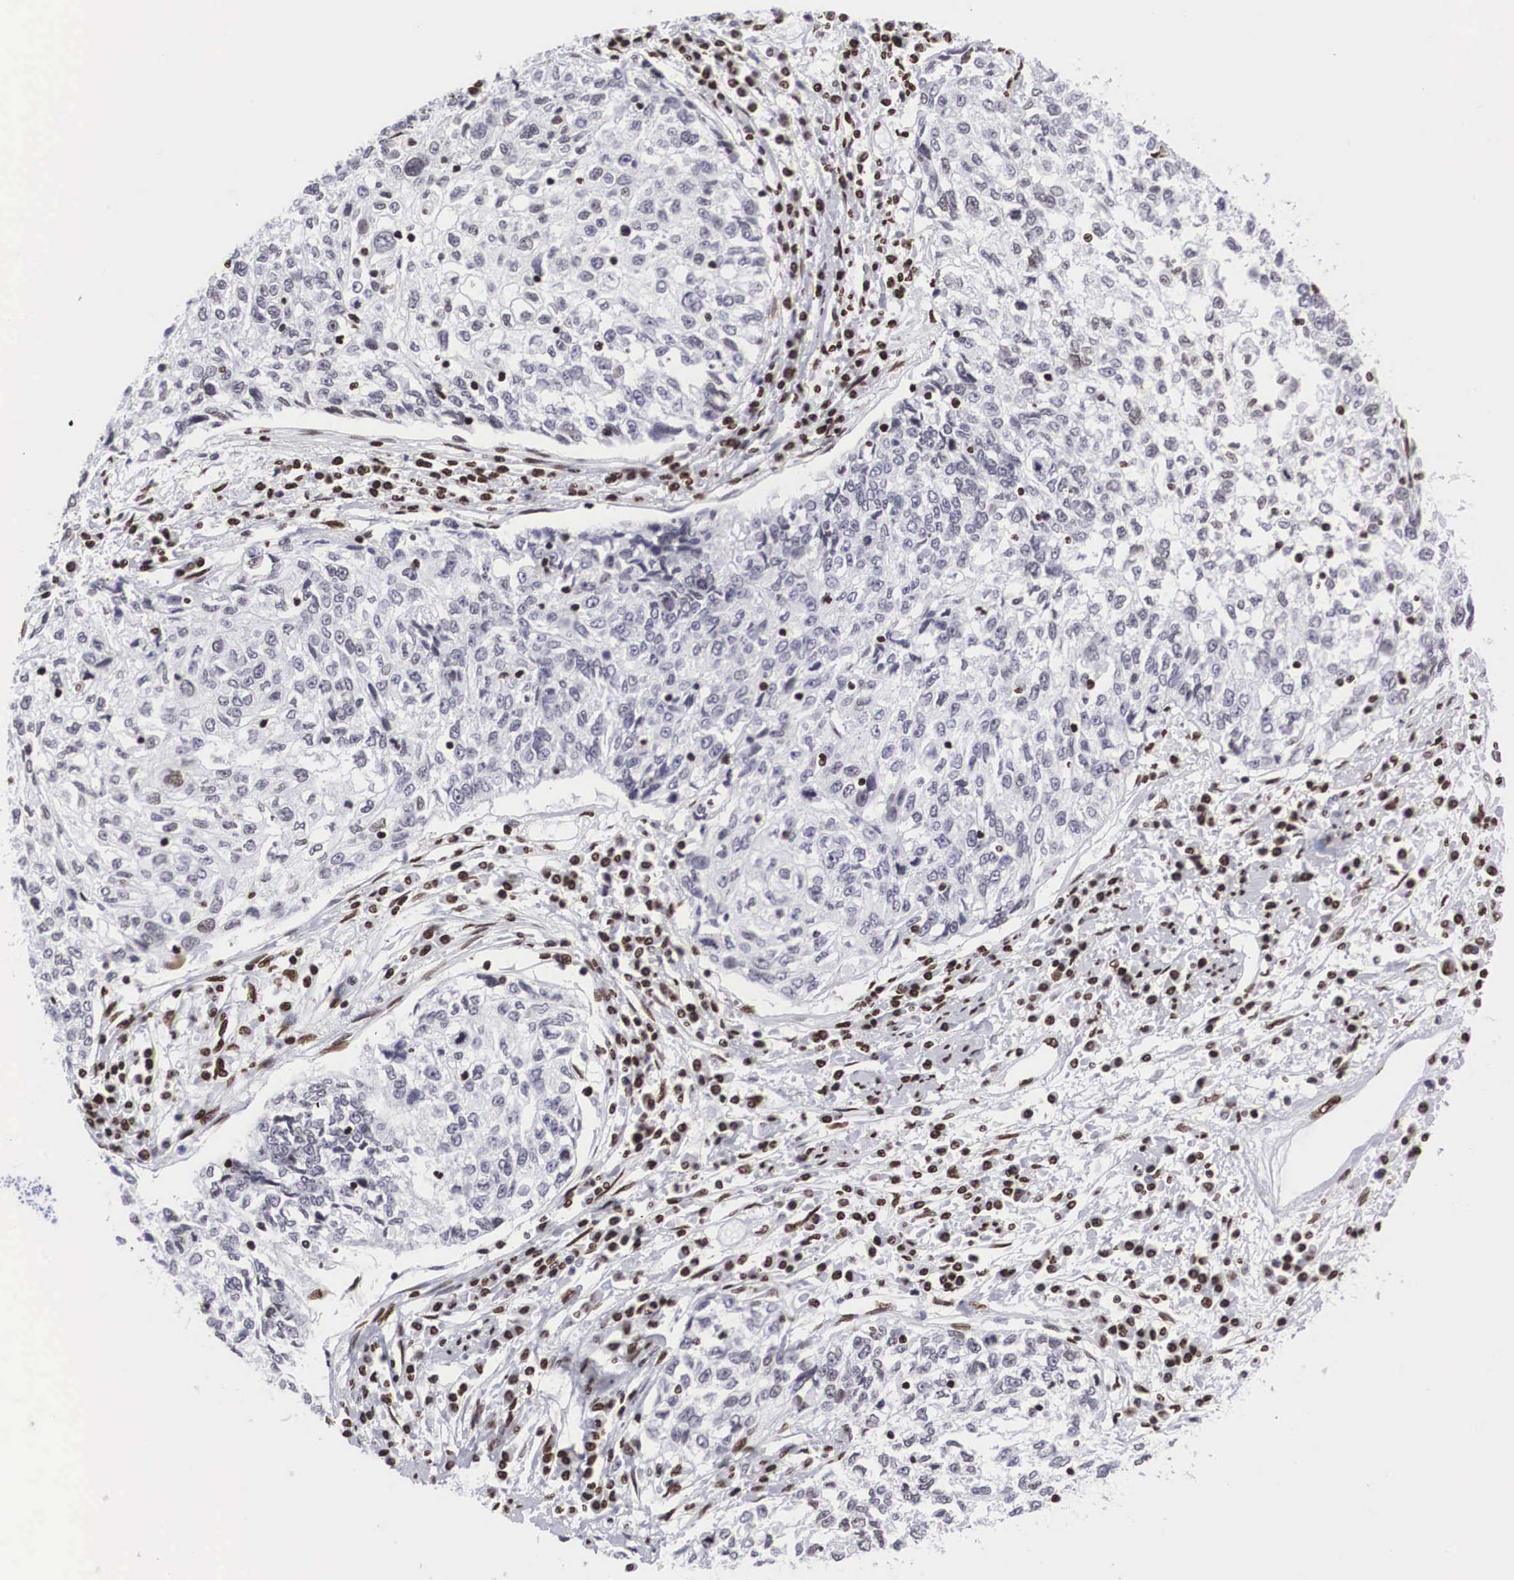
{"staining": {"intensity": "weak", "quantity": "<25%", "location": "nuclear"}, "tissue": "cervical cancer", "cell_type": "Tumor cells", "image_type": "cancer", "snomed": [{"axis": "morphology", "description": "Squamous cell carcinoma, NOS"}, {"axis": "topography", "description": "Cervix"}], "caption": "Immunohistochemical staining of human cervical cancer shows no significant staining in tumor cells.", "gene": "MECP2", "patient": {"sex": "female", "age": 57}}